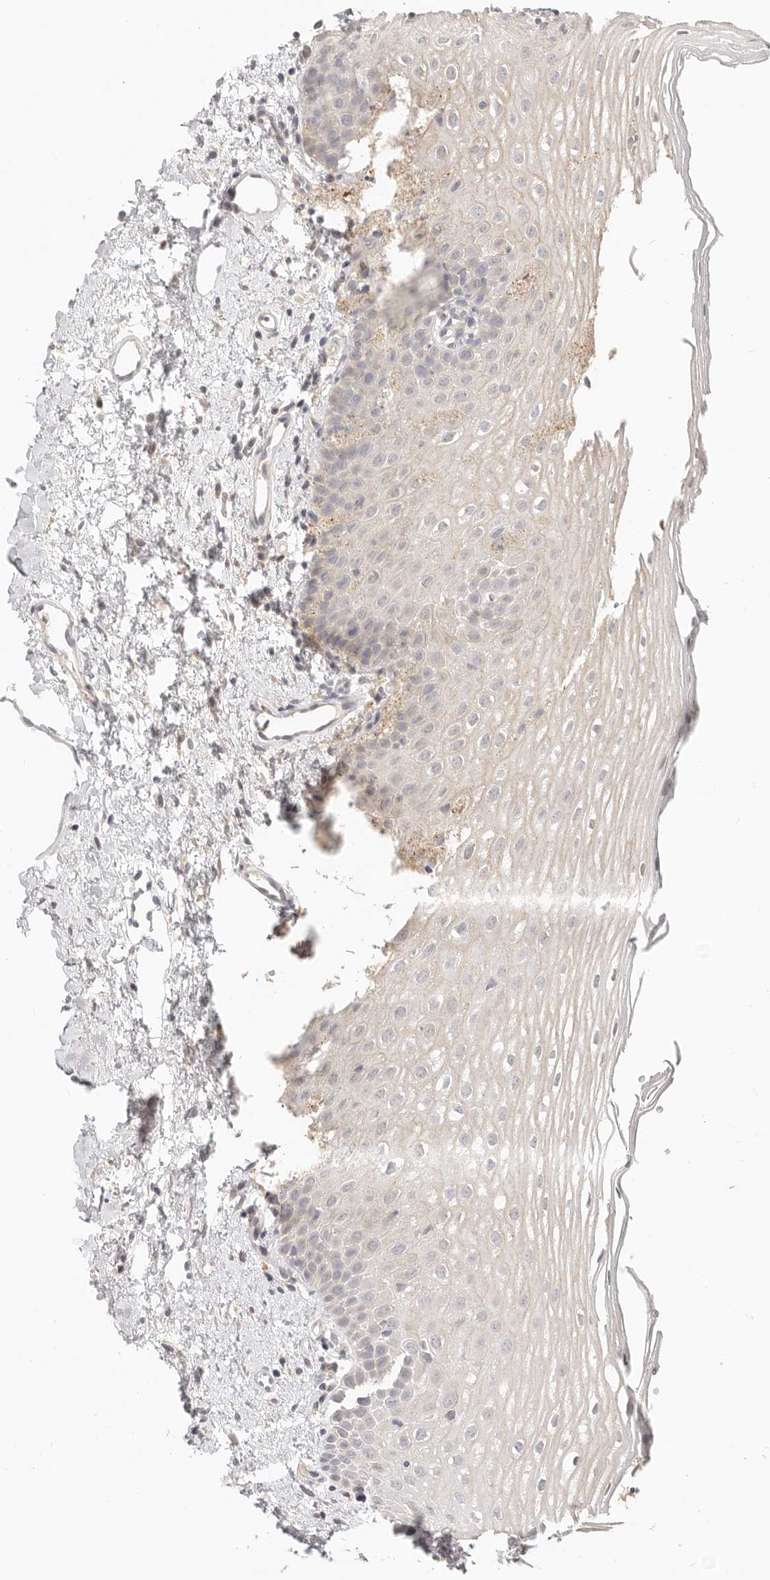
{"staining": {"intensity": "weak", "quantity": "<25%", "location": "nuclear"}, "tissue": "oral mucosa", "cell_type": "Squamous epithelial cells", "image_type": "normal", "snomed": [{"axis": "morphology", "description": "Normal tissue, NOS"}, {"axis": "topography", "description": "Oral tissue"}], "caption": "Immunohistochemical staining of unremarkable human oral mucosa exhibits no significant staining in squamous epithelial cells. The staining is performed using DAB (3,3'-diaminobenzidine) brown chromogen with nuclei counter-stained in using hematoxylin.", "gene": "DTNBP1", "patient": {"sex": "female", "age": 56}}